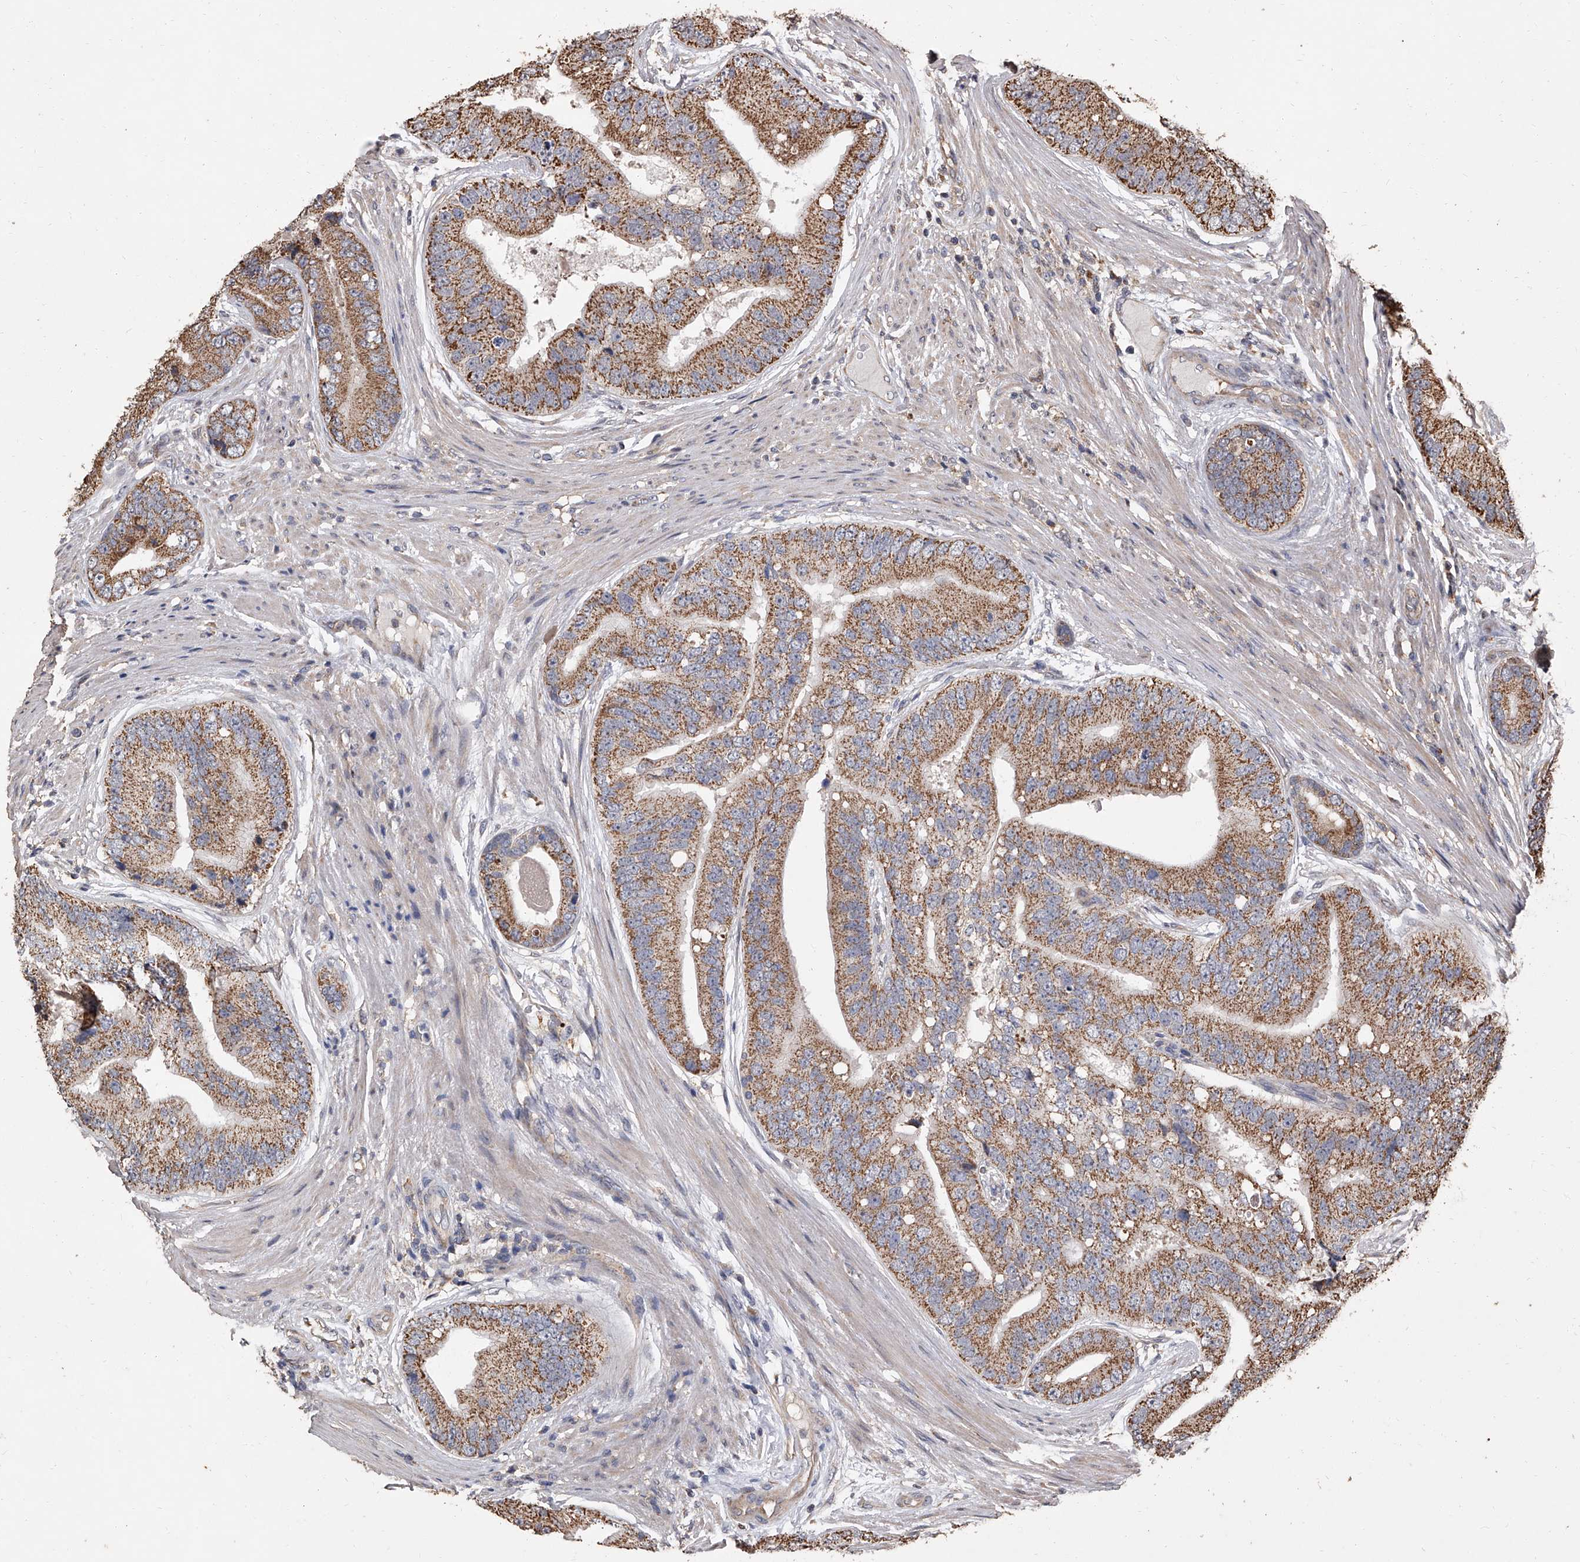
{"staining": {"intensity": "moderate", "quantity": ">75%", "location": "cytoplasmic/membranous"}, "tissue": "prostate cancer", "cell_type": "Tumor cells", "image_type": "cancer", "snomed": [{"axis": "morphology", "description": "Adenocarcinoma, High grade"}, {"axis": "topography", "description": "Prostate"}], "caption": "Immunohistochemistry (IHC) micrograph of prostate high-grade adenocarcinoma stained for a protein (brown), which exhibits medium levels of moderate cytoplasmic/membranous expression in about >75% of tumor cells.", "gene": "LTV1", "patient": {"sex": "male", "age": 70}}